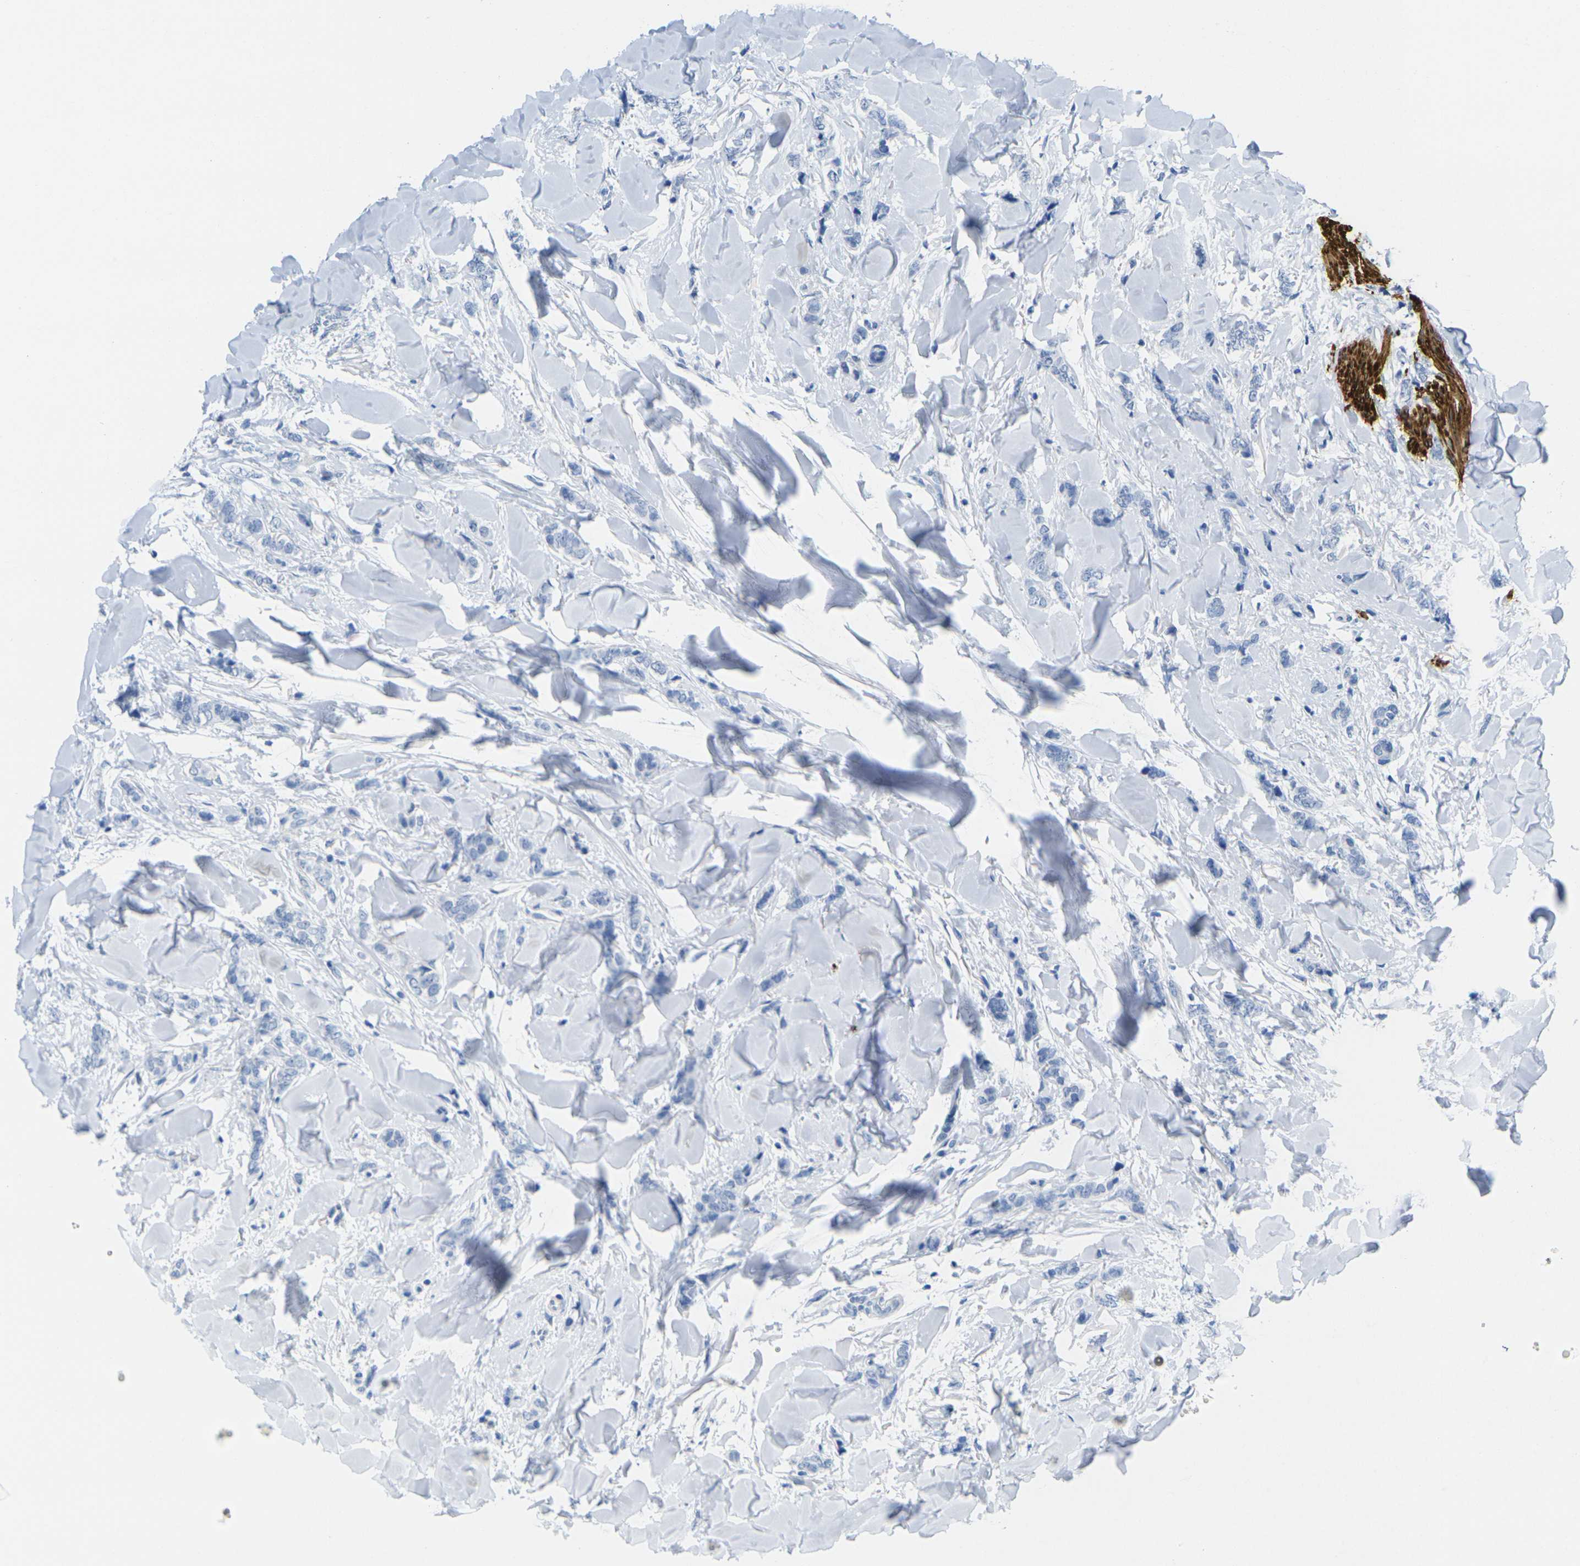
{"staining": {"intensity": "negative", "quantity": "none", "location": "none"}, "tissue": "breast cancer", "cell_type": "Tumor cells", "image_type": "cancer", "snomed": [{"axis": "morphology", "description": "Lobular carcinoma"}, {"axis": "topography", "description": "Skin"}, {"axis": "topography", "description": "Breast"}], "caption": "The immunohistochemistry (IHC) image has no significant staining in tumor cells of breast cancer (lobular carcinoma) tissue. Nuclei are stained in blue.", "gene": "CNN1", "patient": {"sex": "female", "age": 46}}